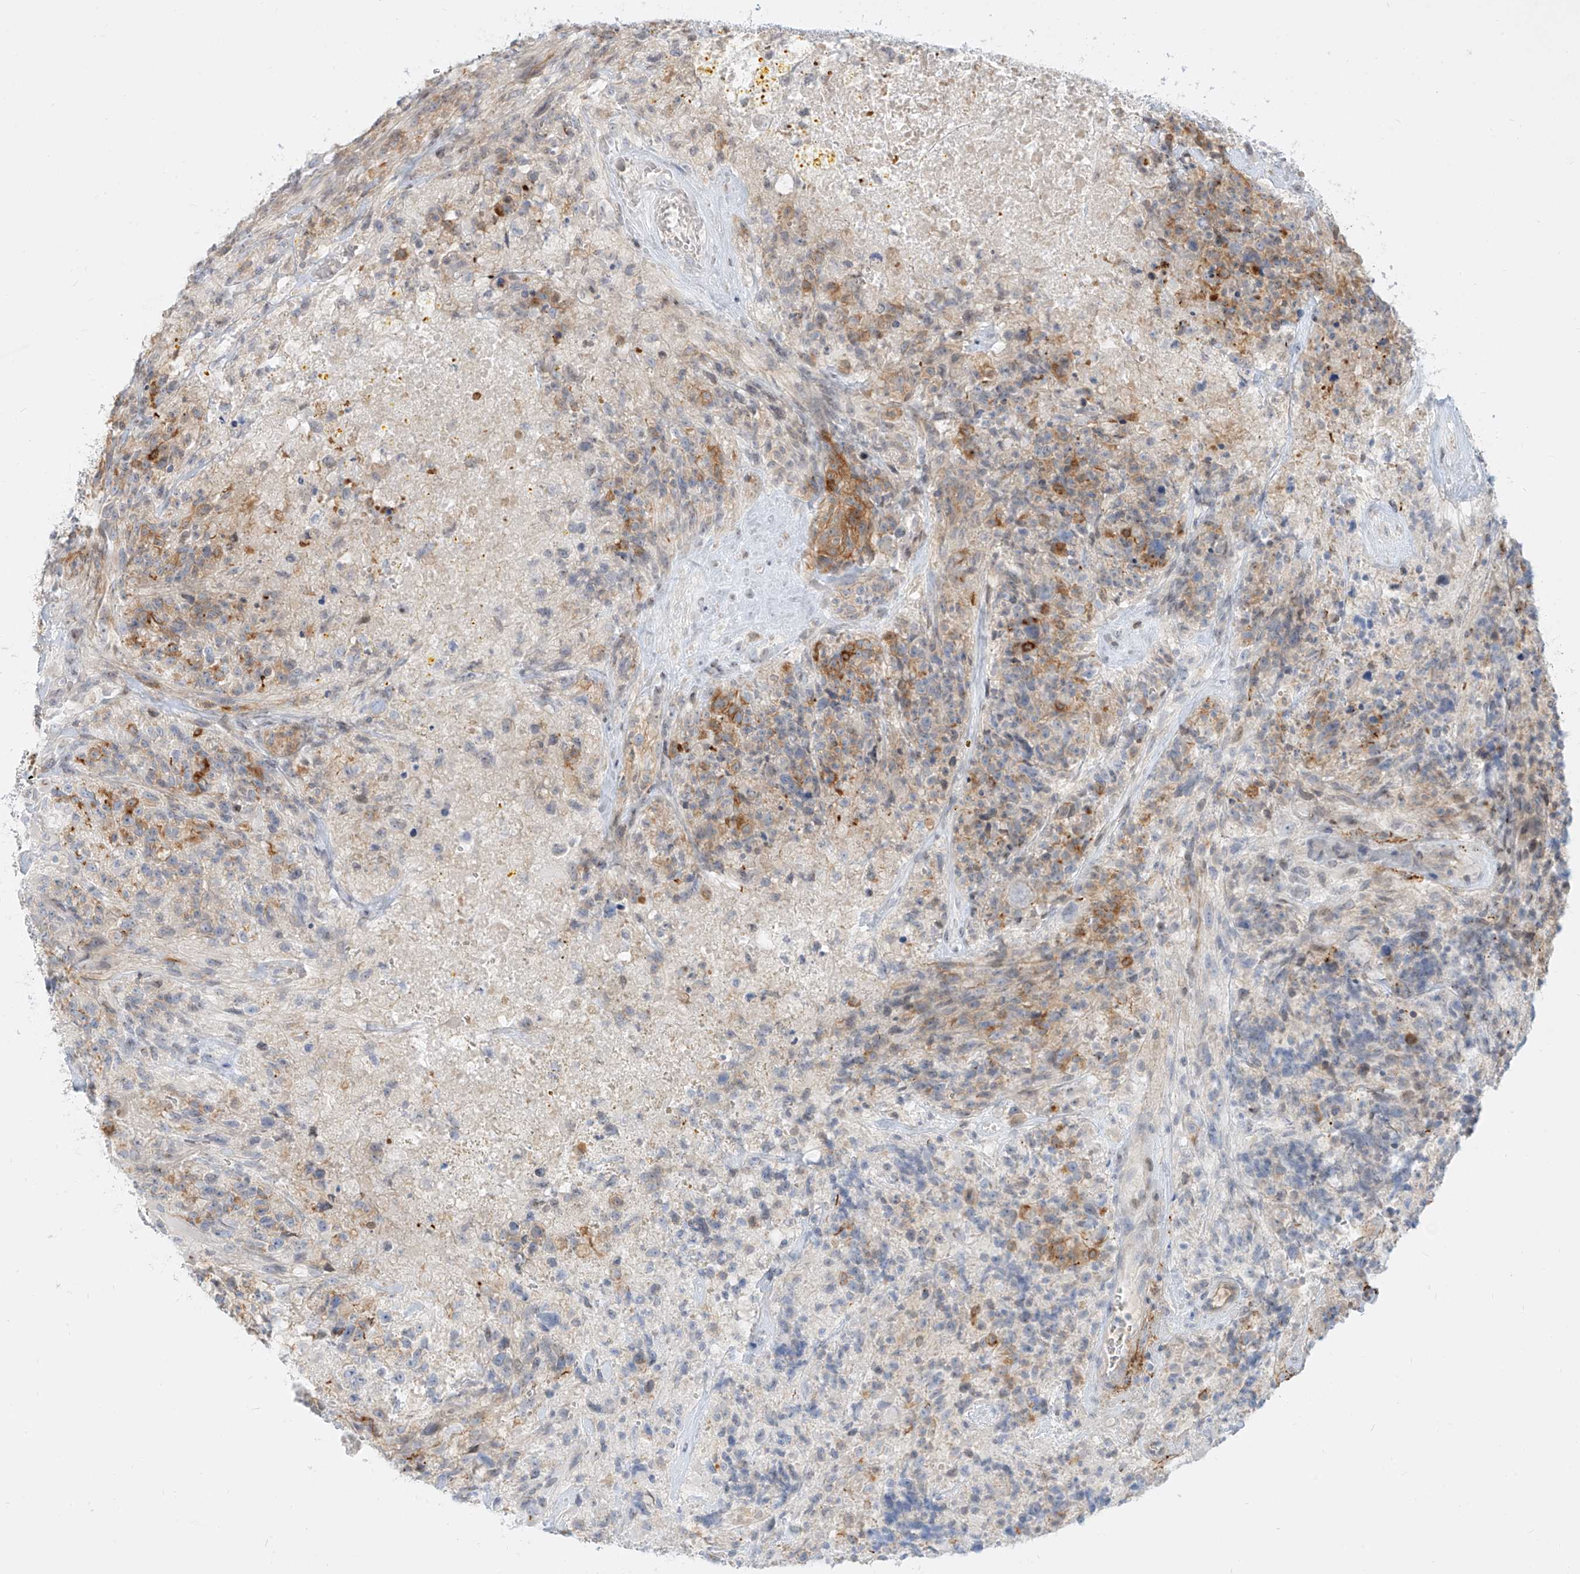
{"staining": {"intensity": "negative", "quantity": "none", "location": "none"}, "tissue": "glioma", "cell_type": "Tumor cells", "image_type": "cancer", "snomed": [{"axis": "morphology", "description": "Glioma, malignant, High grade"}, {"axis": "topography", "description": "Brain"}], "caption": "There is no significant expression in tumor cells of glioma. (Stains: DAB (3,3'-diaminobenzidine) immunohistochemistry (IHC) with hematoxylin counter stain, Microscopy: brightfield microscopy at high magnification).", "gene": "NHSL1", "patient": {"sex": "male", "age": 69}}